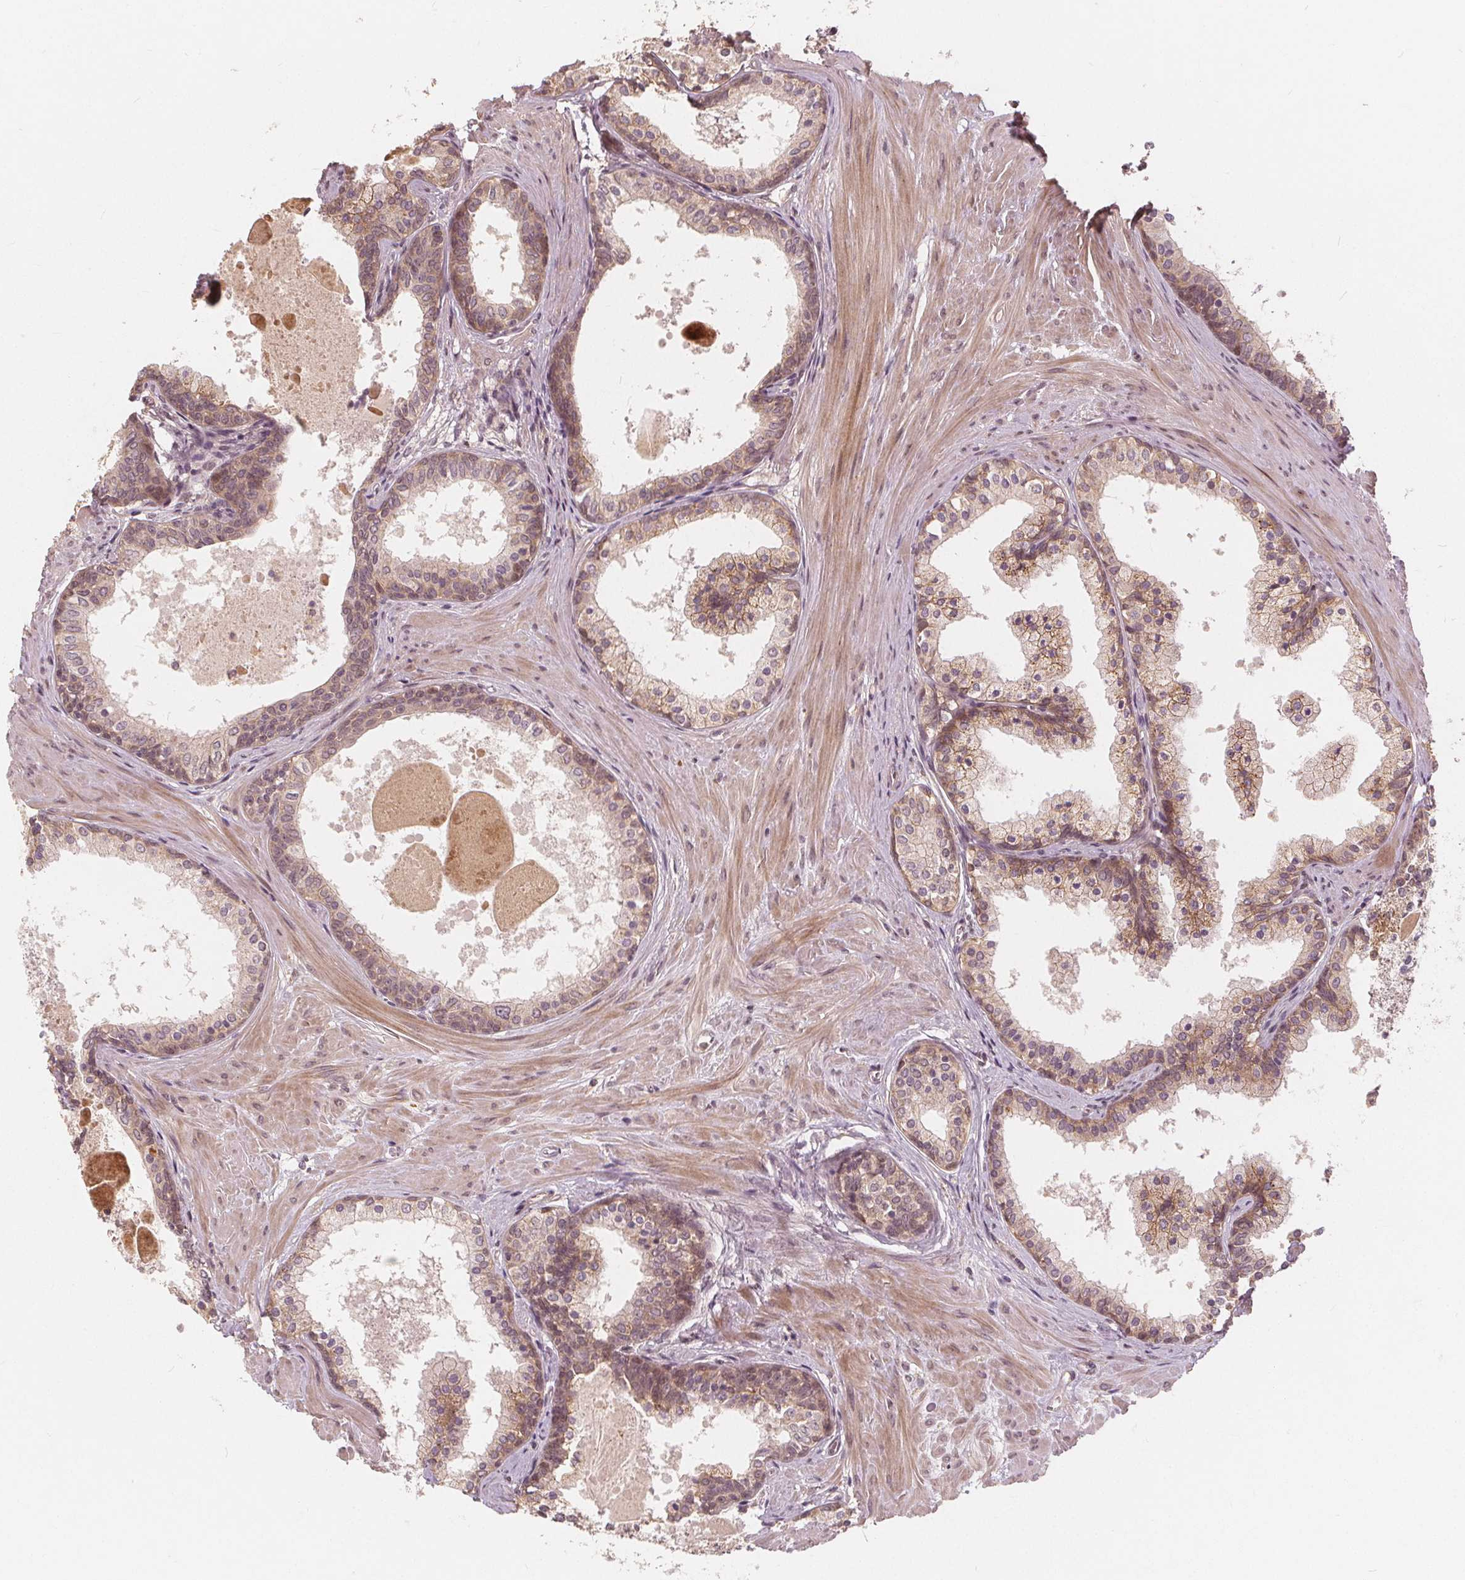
{"staining": {"intensity": "weak", "quantity": ">75%", "location": "cytoplasmic/membranous"}, "tissue": "prostate", "cell_type": "Glandular cells", "image_type": "normal", "snomed": [{"axis": "morphology", "description": "Normal tissue, NOS"}, {"axis": "topography", "description": "Prostate"}], "caption": "This photomicrograph shows immunohistochemistry (IHC) staining of normal human prostate, with low weak cytoplasmic/membranous positivity in approximately >75% of glandular cells.", "gene": "SNX12", "patient": {"sex": "male", "age": 61}}